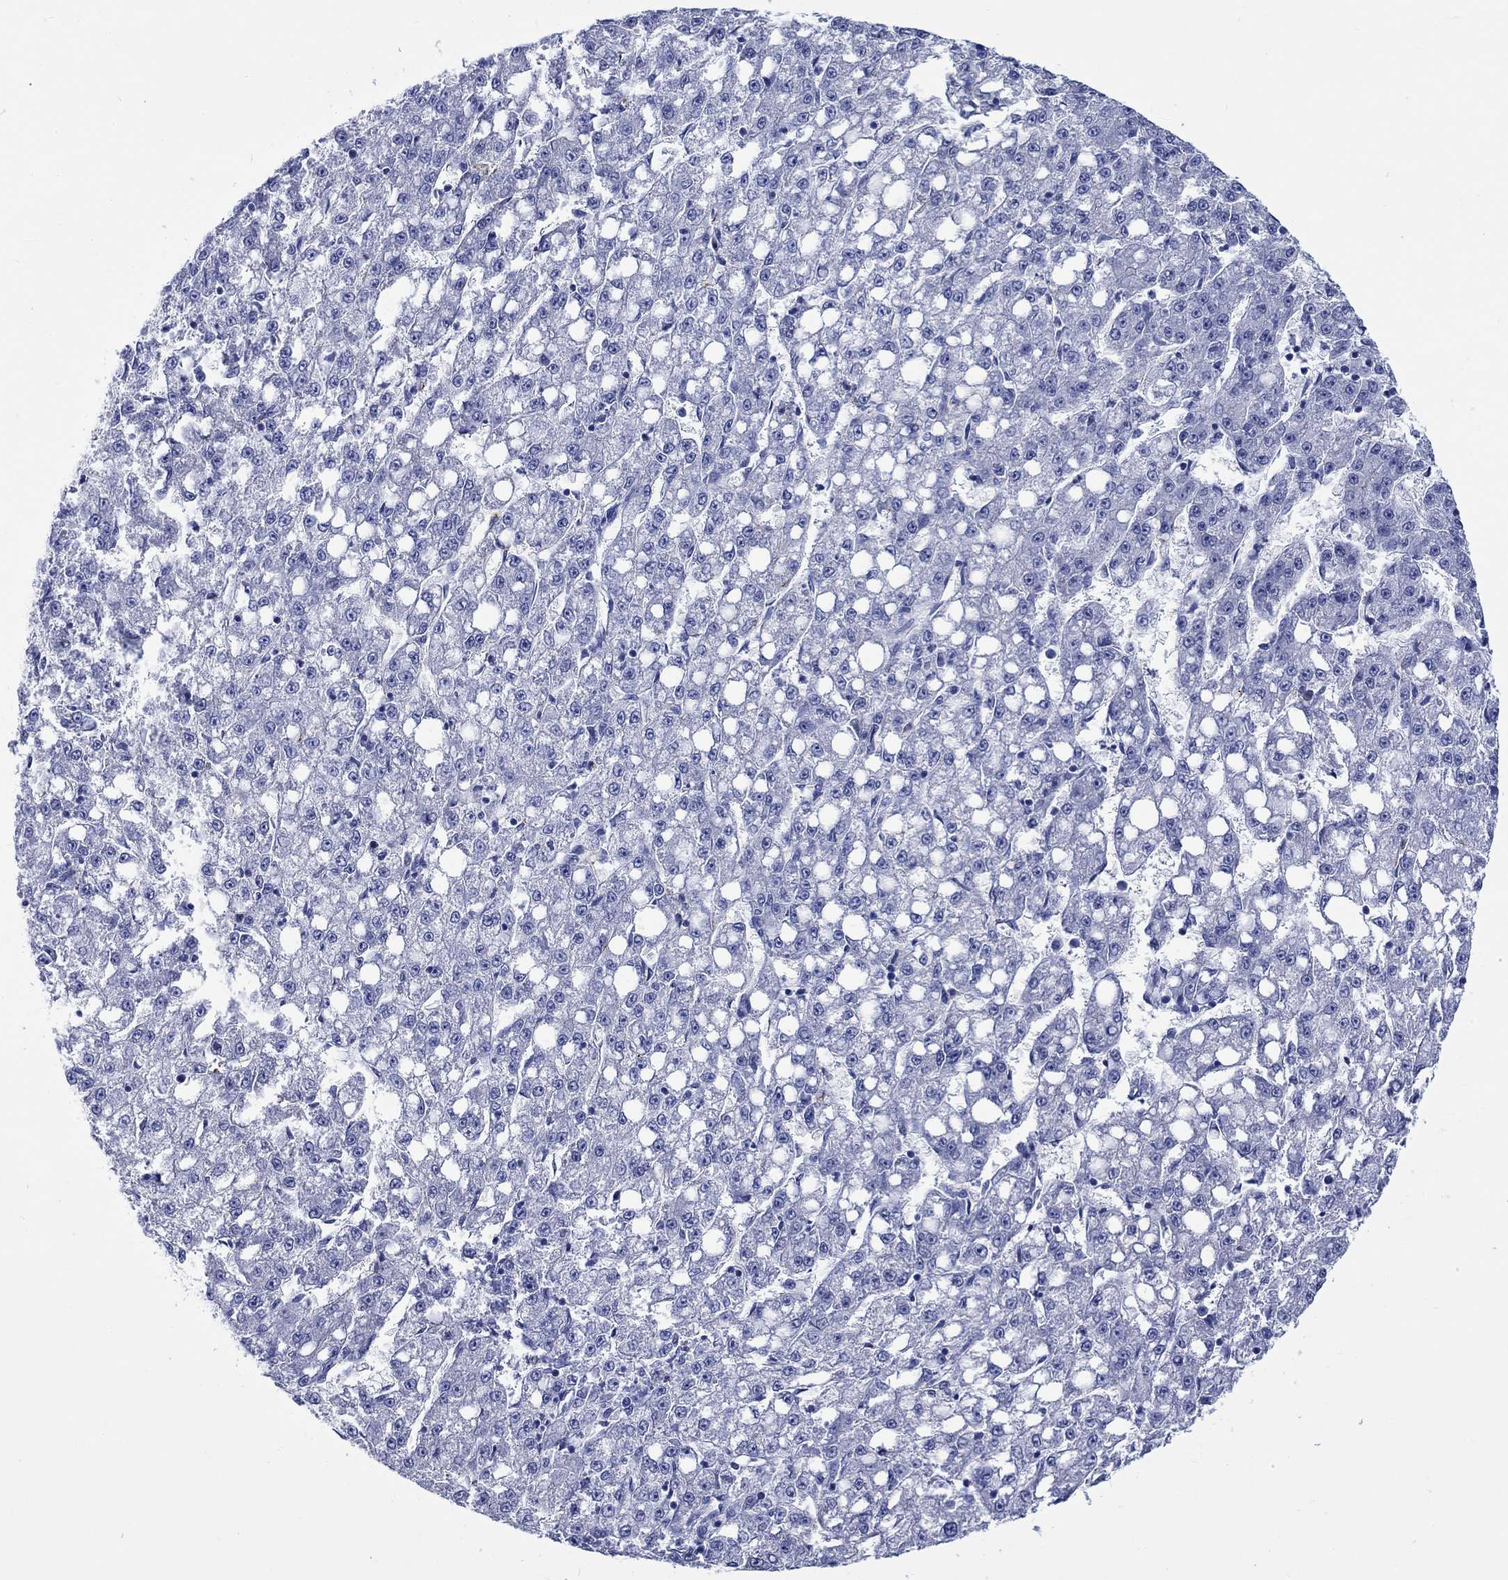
{"staining": {"intensity": "negative", "quantity": "none", "location": "none"}, "tissue": "liver cancer", "cell_type": "Tumor cells", "image_type": "cancer", "snomed": [{"axis": "morphology", "description": "Carcinoma, Hepatocellular, NOS"}, {"axis": "topography", "description": "Liver"}], "caption": "An immunohistochemistry image of liver cancer is shown. There is no staining in tumor cells of liver cancer.", "gene": "CACNG3", "patient": {"sex": "female", "age": 65}}